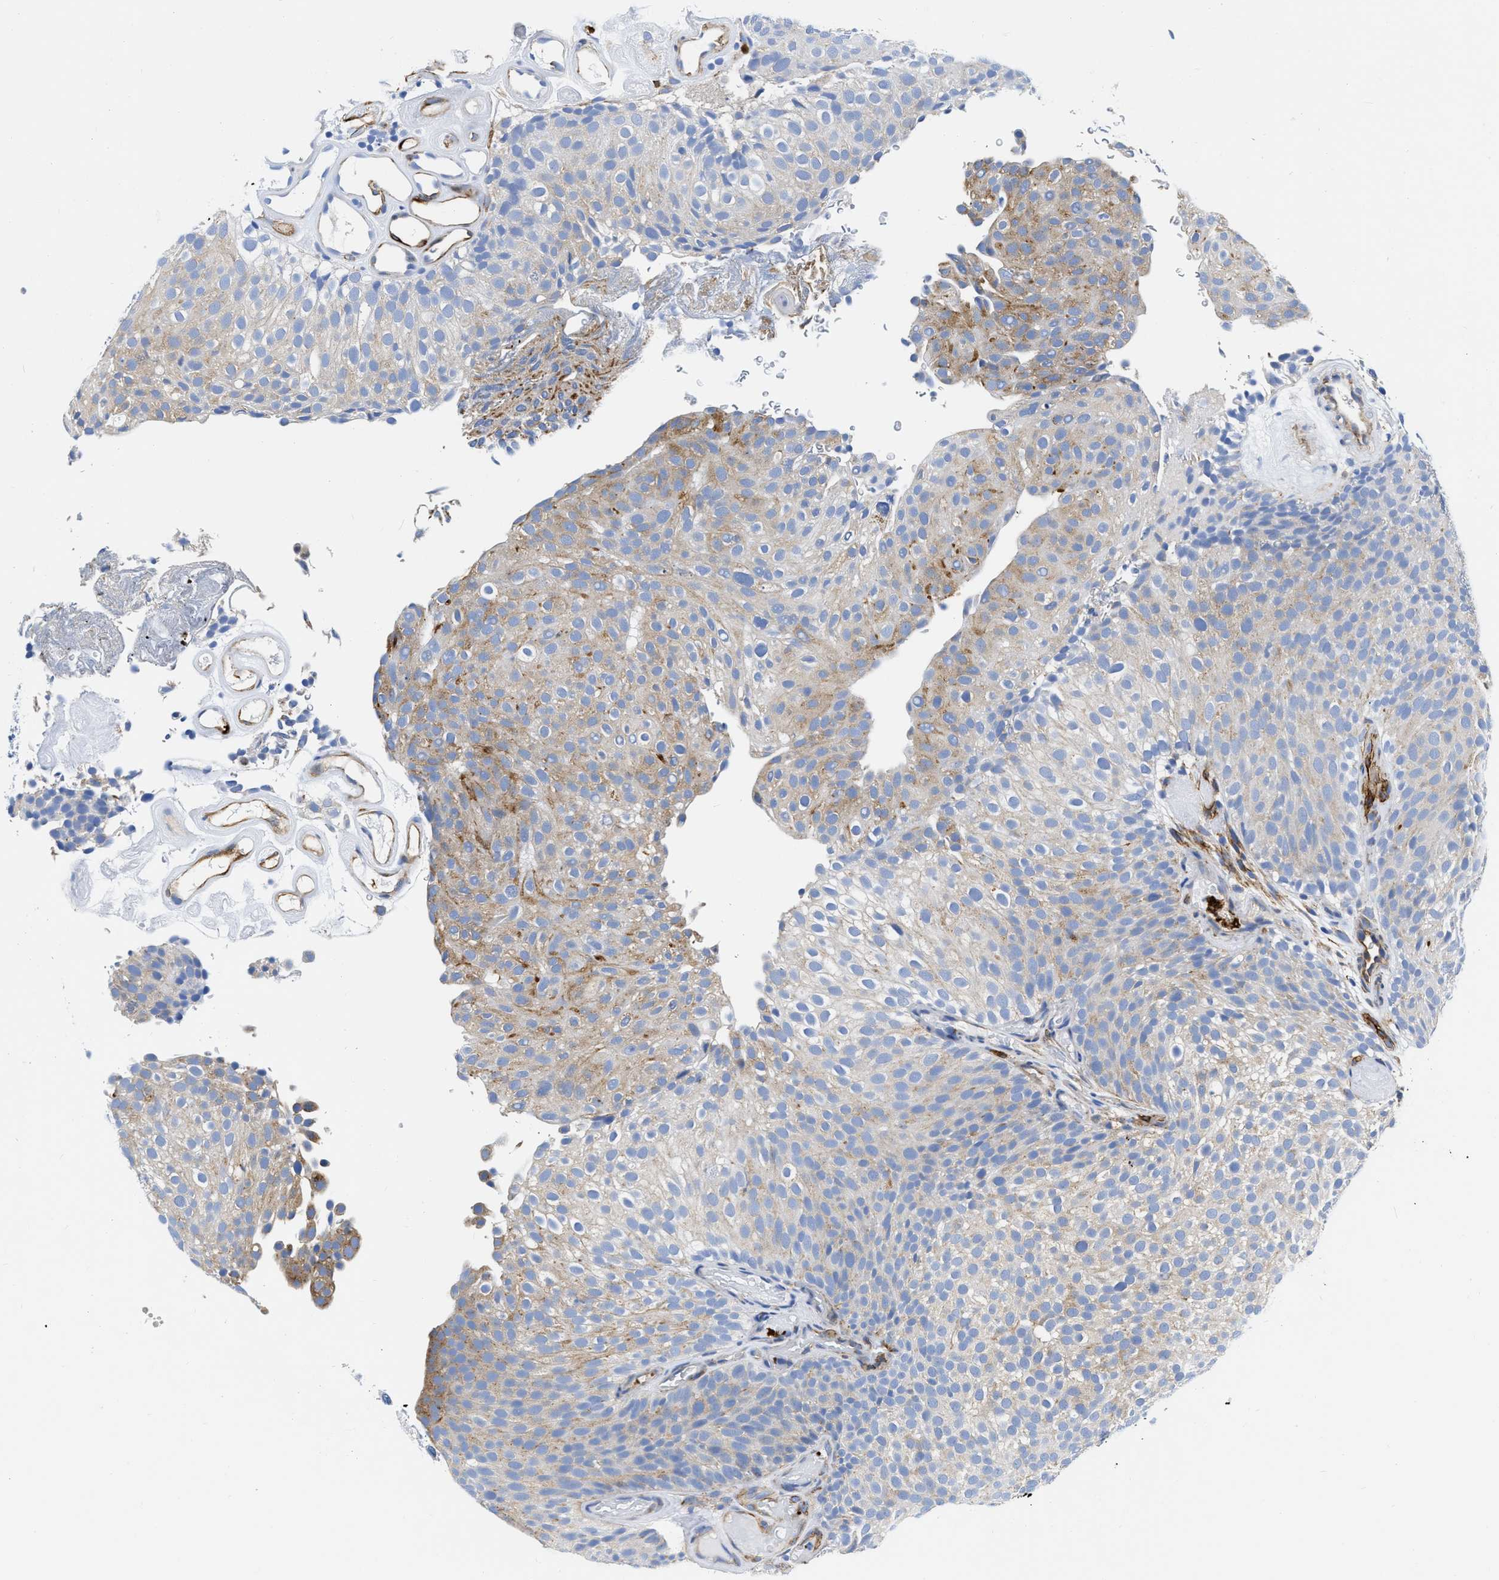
{"staining": {"intensity": "weak", "quantity": "25%-75%", "location": "cytoplasmic/membranous"}, "tissue": "urothelial cancer", "cell_type": "Tumor cells", "image_type": "cancer", "snomed": [{"axis": "morphology", "description": "Urothelial carcinoma, Low grade"}, {"axis": "topography", "description": "Urinary bladder"}], "caption": "Human low-grade urothelial carcinoma stained with a brown dye demonstrates weak cytoplasmic/membranous positive positivity in about 25%-75% of tumor cells.", "gene": "TVP23B", "patient": {"sex": "male", "age": 78}}